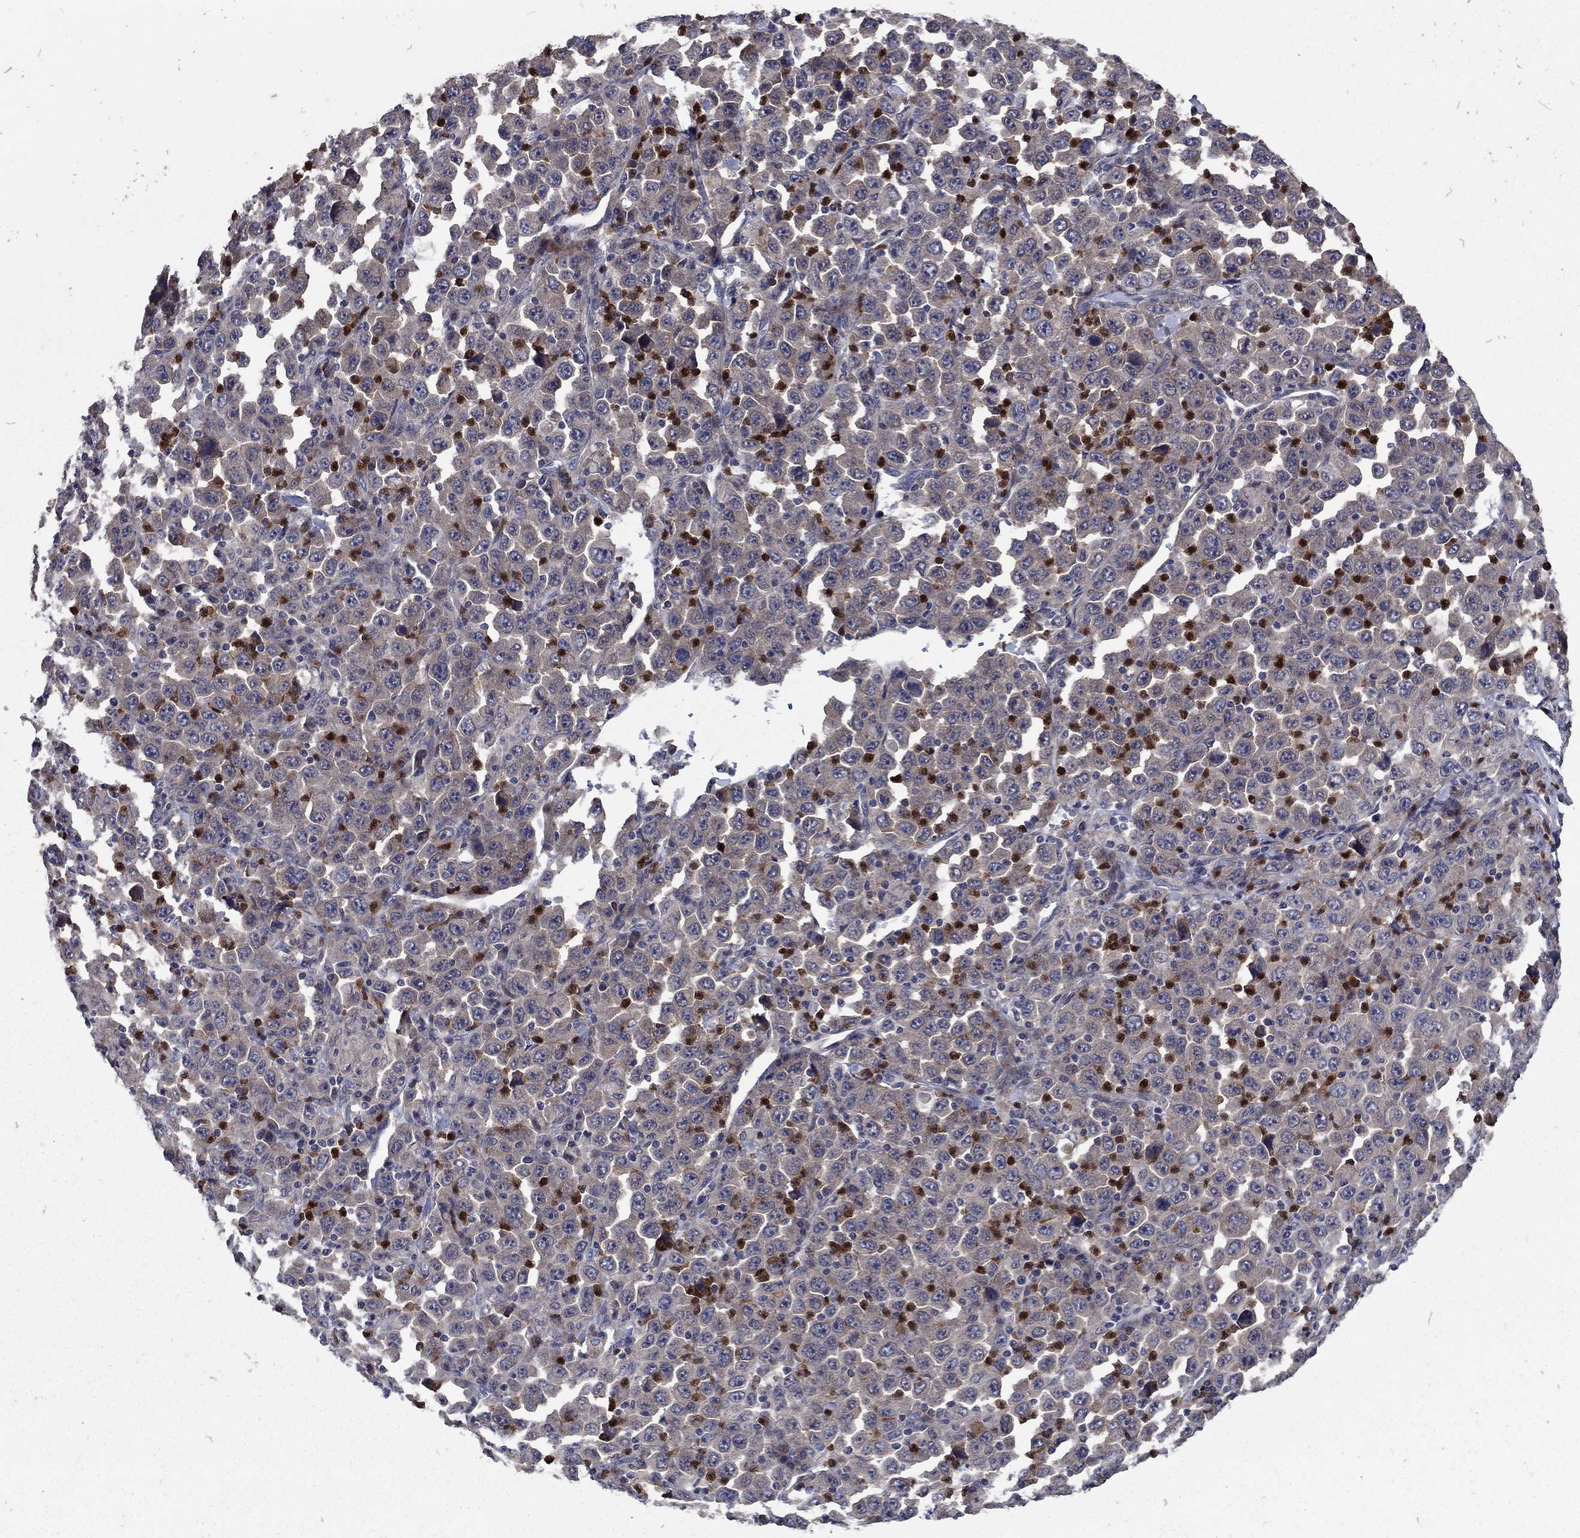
{"staining": {"intensity": "weak", "quantity": "<25%", "location": "cytoplasmic/membranous"}, "tissue": "stomach cancer", "cell_type": "Tumor cells", "image_type": "cancer", "snomed": [{"axis": "morphology", "description": "Normal tissue, NOS"}, {"axis": "morphology", "description": "Adenocarcinoma, NOS"}, {"axis": "topography", "description": "Stomach, upper"}, {"axis": "topography", "description": "Stomach"}], "caption": "The histopathology image shows no staining of tumor cells in stomach adenocarcinoma.", "gene": "MSRB1", "patient": {"sex": "male", "age": 59}}